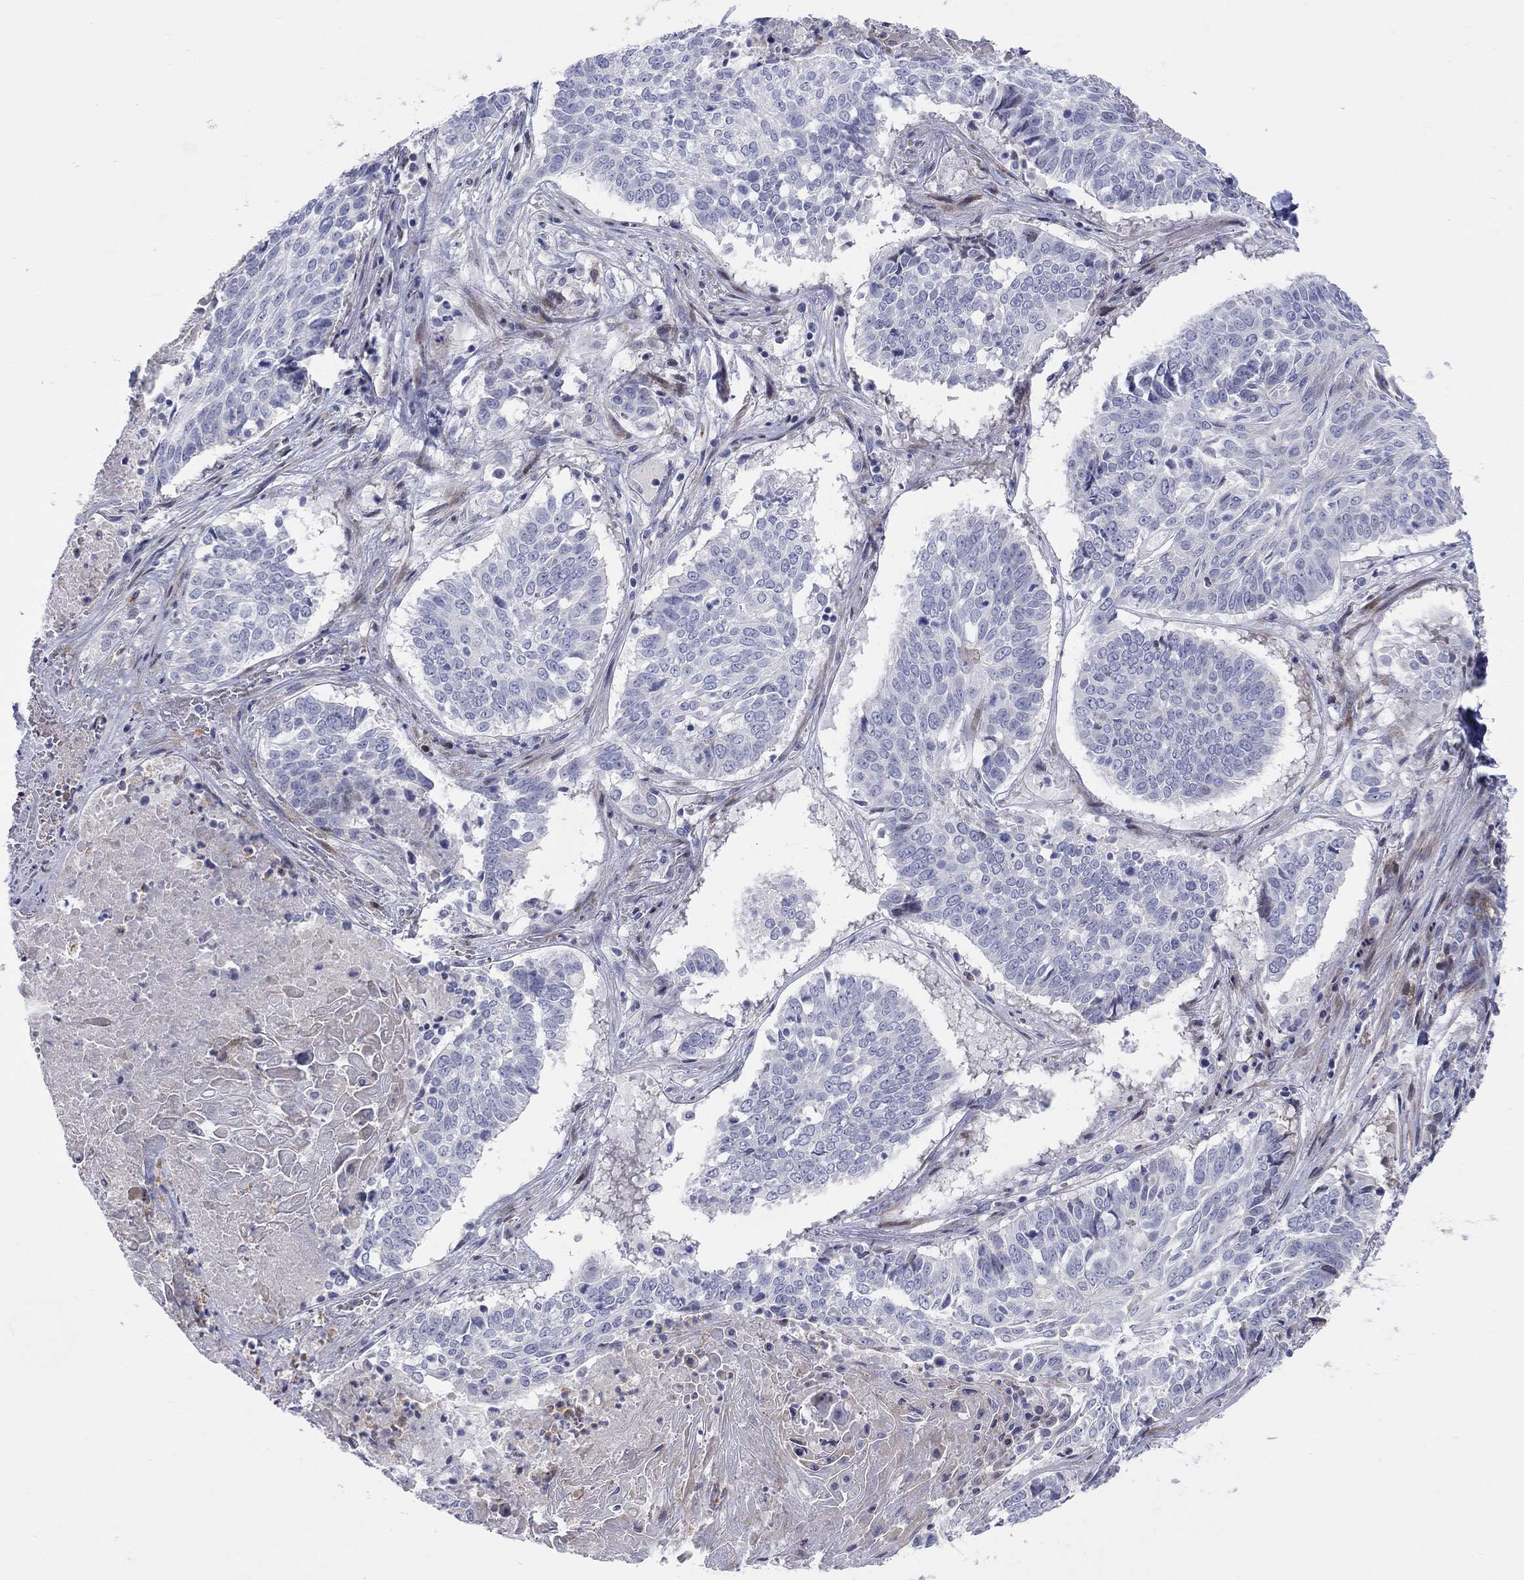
{"staining": {"intensity": "negative", "quantity": "none", "location": "none"}, "tissue": "lung cancer", "cell_type": "Tumor cells", "image_type": "cancer", "snomed": [{"axis": "morphology", "description": "Squamous cell carcinoma, NOS"}, {"axis": "topography", "description": "Lung"}], "caption": "DAB (3,3'-diaminobenzidine) immunohistochemical staining of human squamous cell carcinoma (lung) reveals no significant expression in tumor cells. (DAB (3,3'-diaminobenzidine) IHC, high magnification).", "gene": "ARHGAP36", "patient": {"sex": "male", "age": 64}}